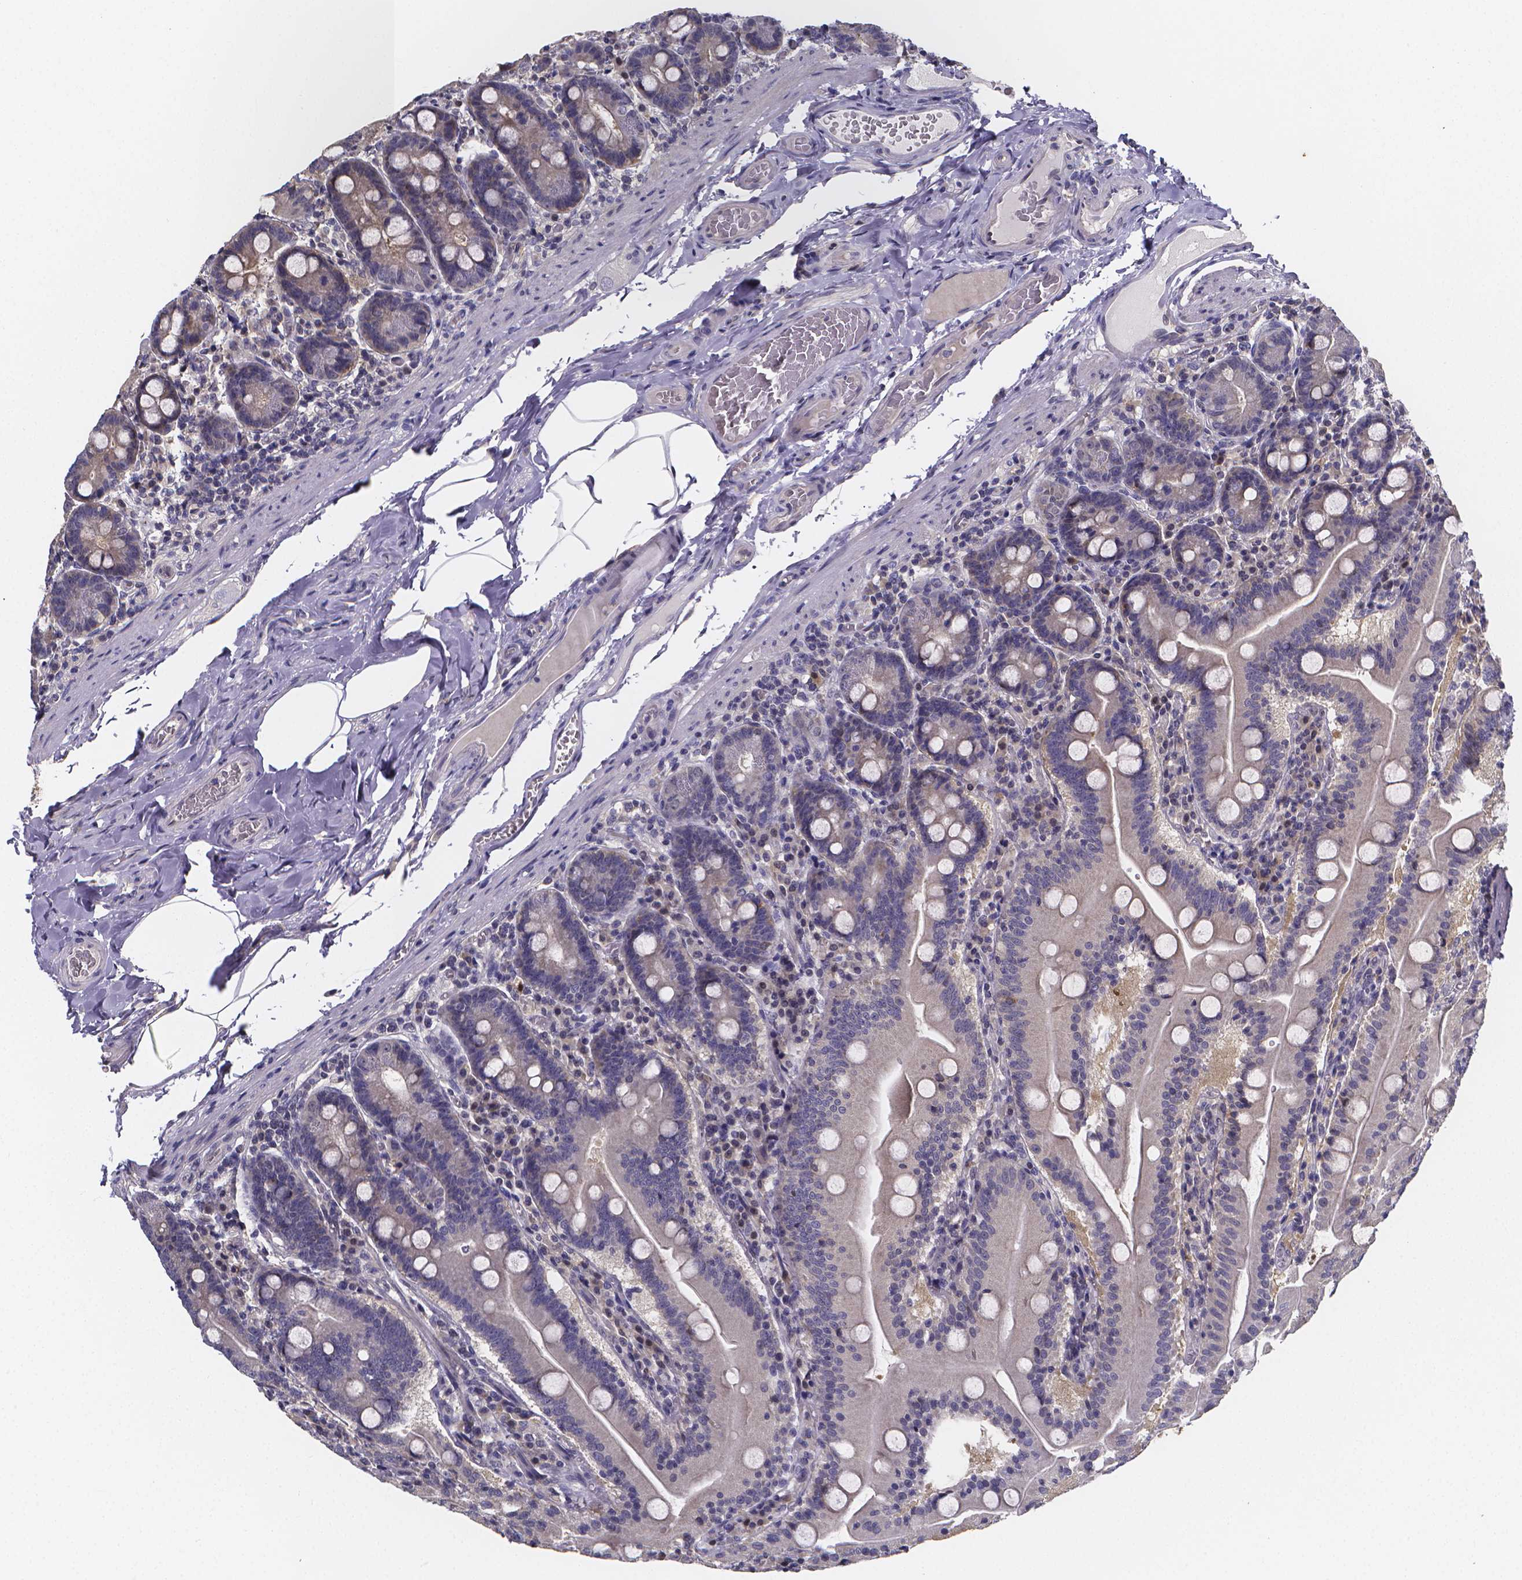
{"staining": {"intensity": "negative", "quantity": "none", "location": "none"}, "tissue": "small intestine", "cell_type": "Glandular cells", "image_type": "normal", "snomed": [{"axis": "morphology", "description": "Normal tissue, NOS"}, {"axis": "topography", "description": "Small intestine"}], "caption": "DAB immunohistochemical staining of unremarkable human small intestine exhibits no significant staining in glandular cells.", "gene": "PAH", "patient": {"sex": "male", "age": 37}}